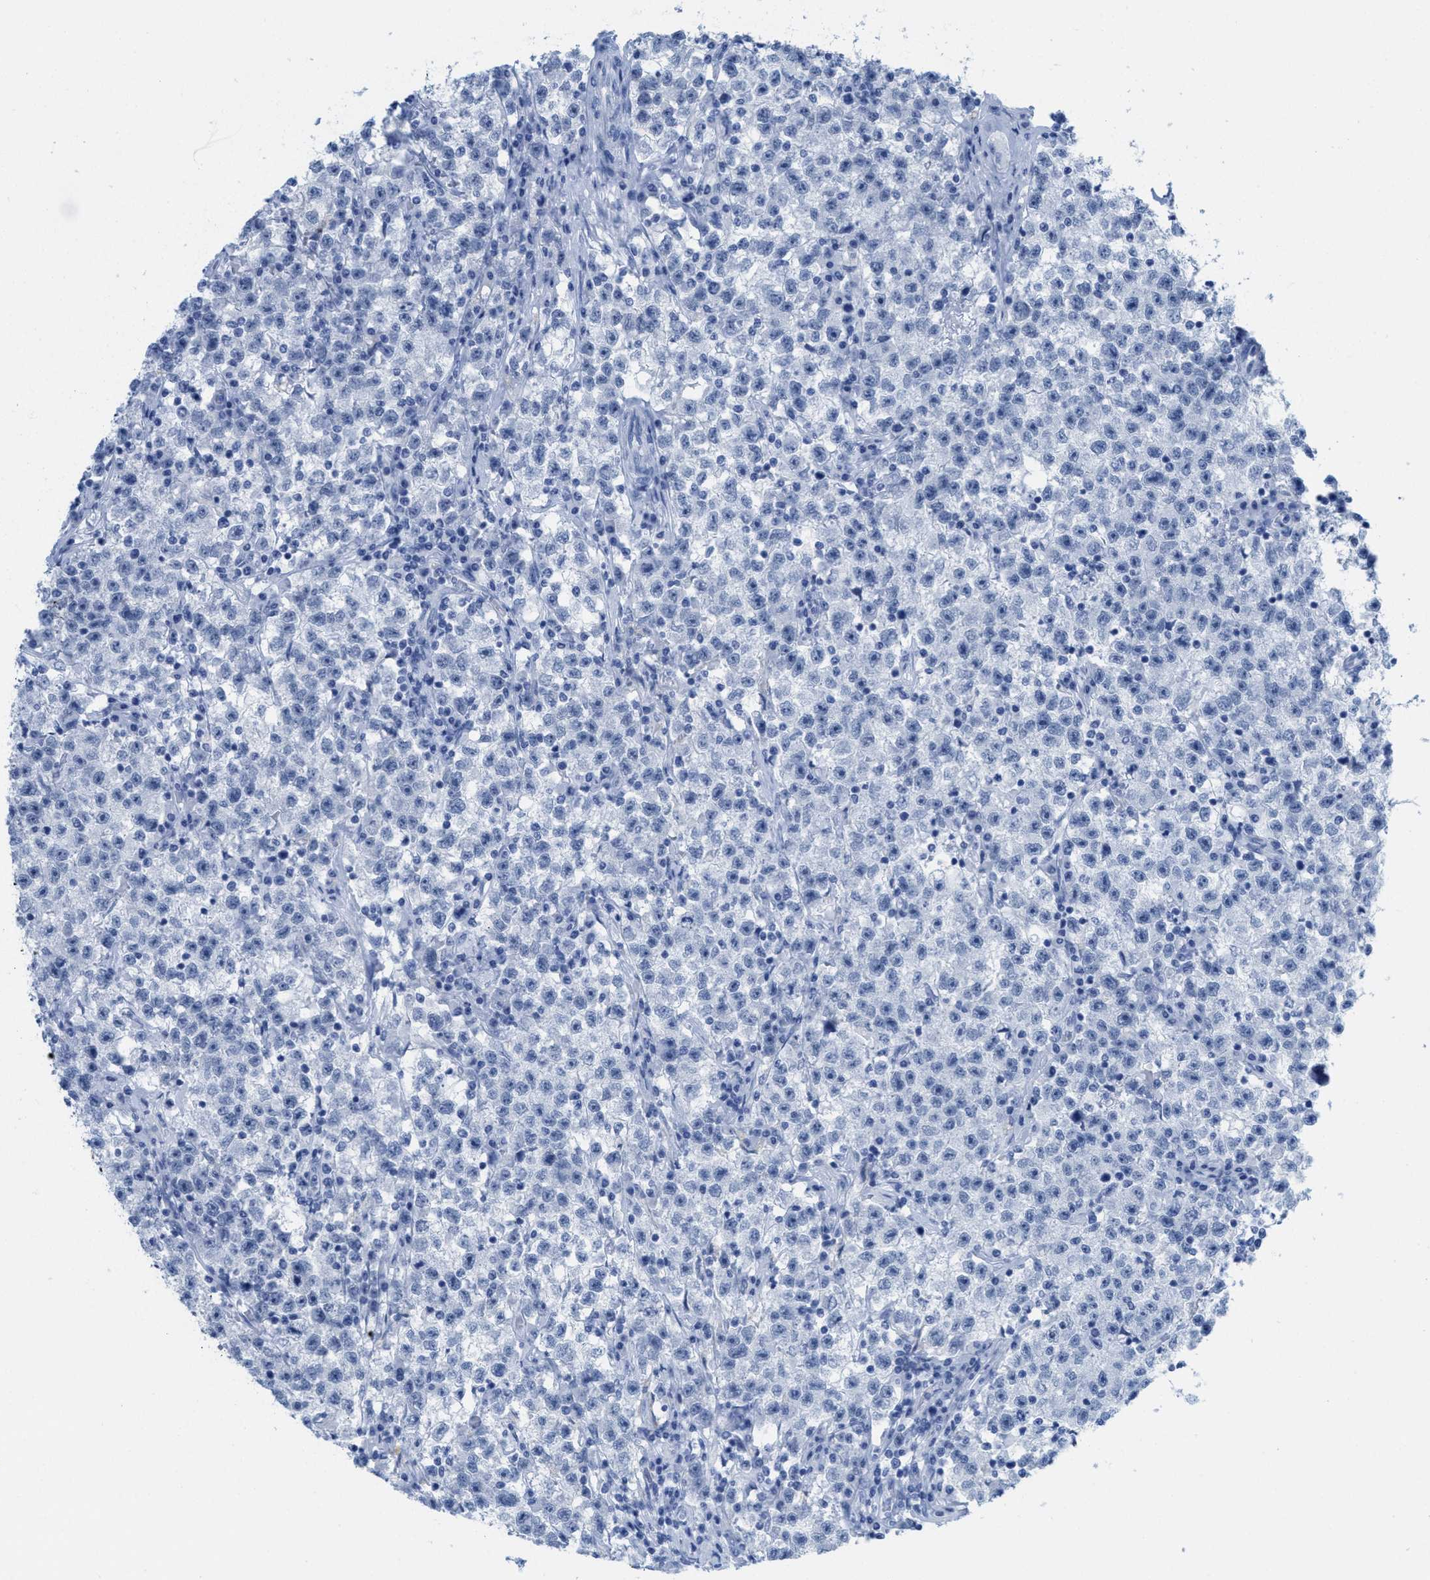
{"staining": {"intensity": "negative", "quantity": "none", "location": "none"}, "tissue": "testis cancer", "cell_type": "Tumor cells", "image_type": "cancer", "snomed": [{"axis": "morphology", "description": "Seminoma, NOS"}, {"axis": "topography", "description": "Testis"}], "caption": "IHC histopathology image of neoplastic tissue: human testis seminoma stained with DAB (3,3'-diaminobenzidine) shows no significant protein expression in tumor cells. Brightfield microscopy of IHC stained with DAB (brown) and hematoxylin (blue), captured at high magnification.", "gene": "WDR4", "patient": {"sex": "male", "age": 22}}